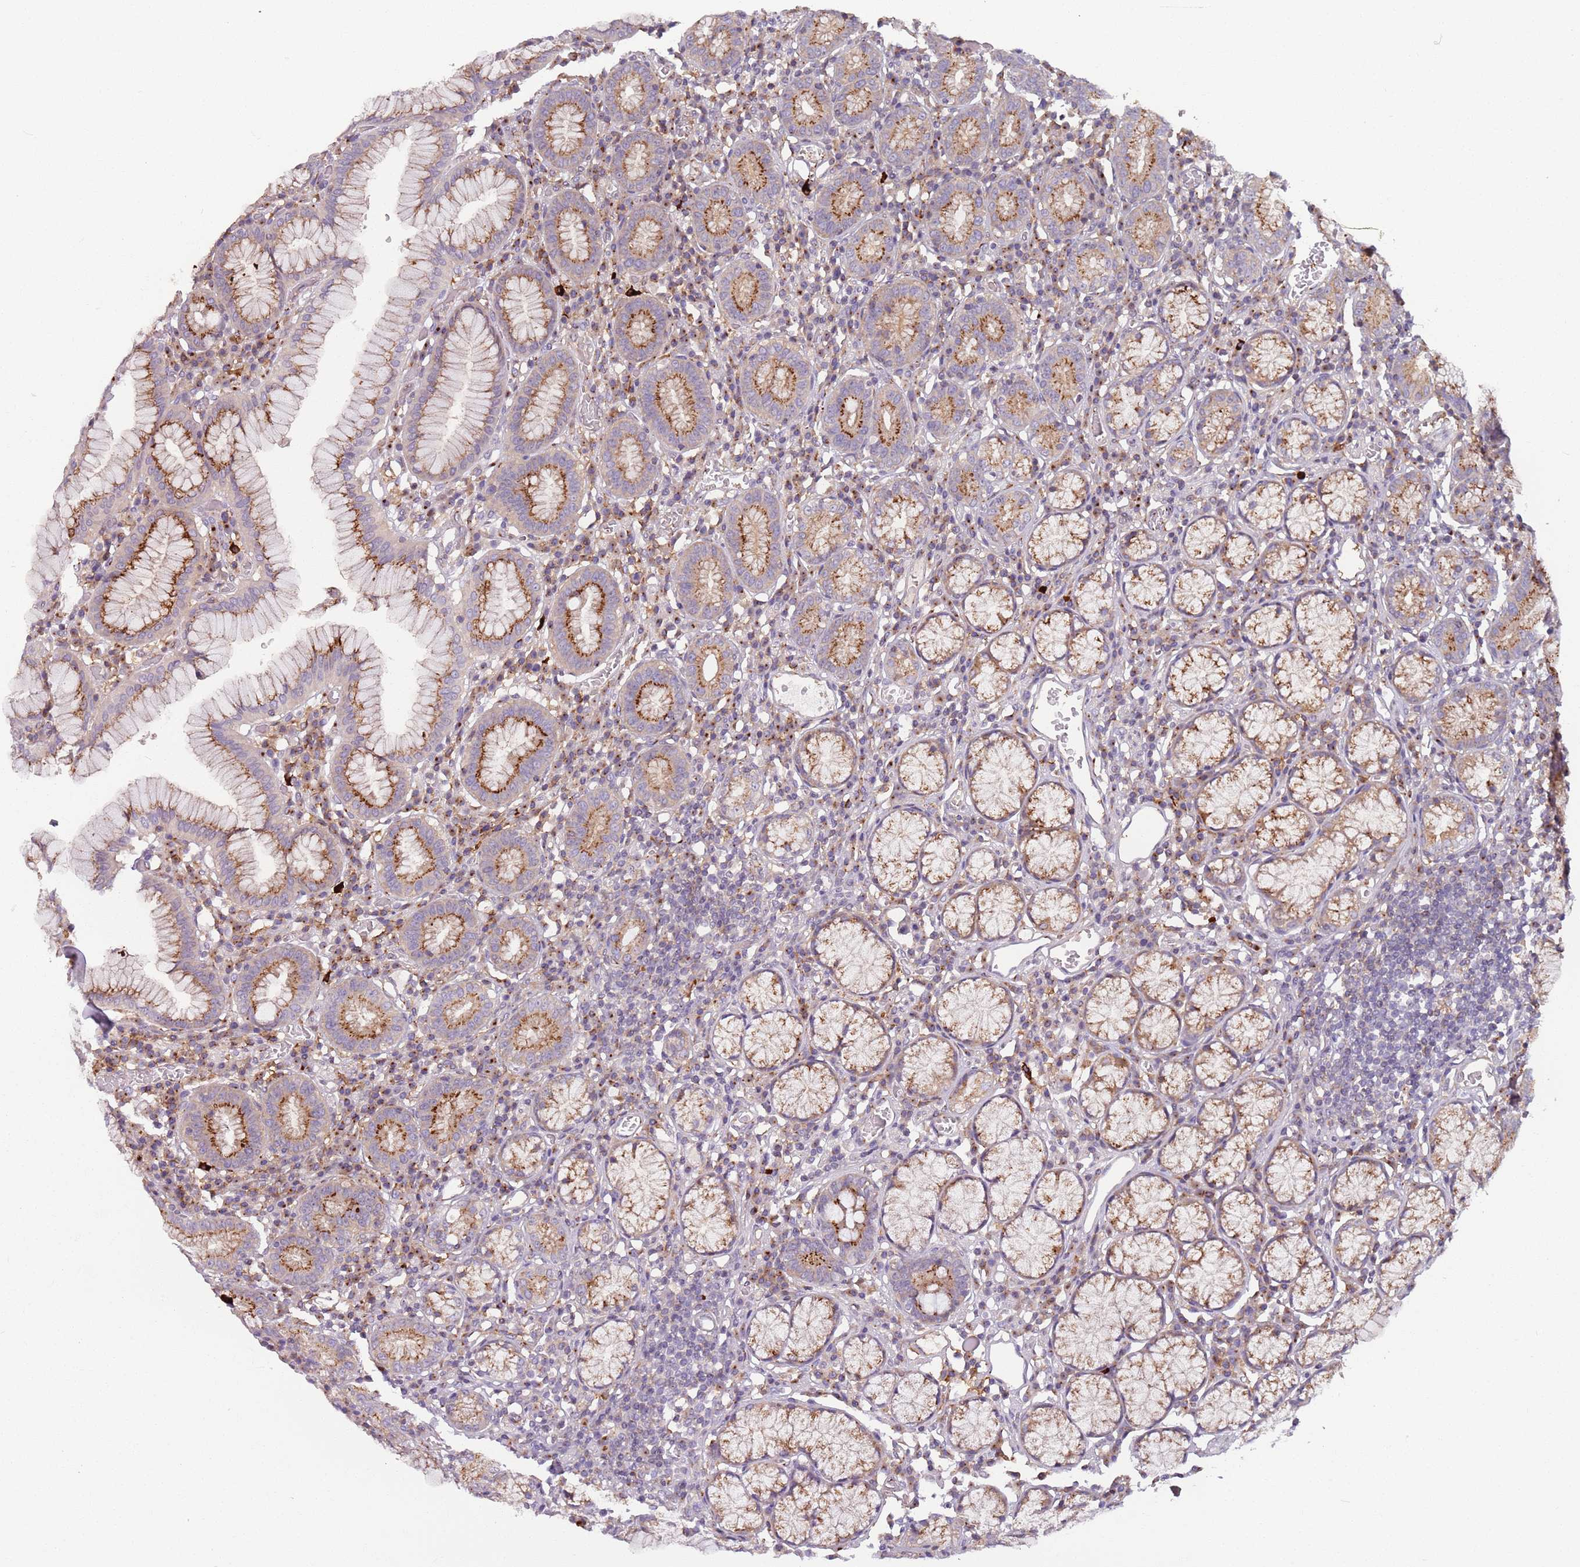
{"staining": {"intensity": "moderate", "quantity": ">75%", "location": "cytoplasmic/membranous"}, "tissue": "stomach", "cell_type": "Glandular cells", "image_type": "normal", "snomed": [{"axis": "morphology", "description": "Normal tissue, NOS"}, {"axis": "topography", "description": "Stomach"}], "caption": "IHC staining of unremarkable stomach, which displays medium levels of moderate cytoplasmic/membranous expression in approximately >75% of glandular cells indicating moderate cytoplasmic/membranous protein expression. The staining was performed using DAB (brown) for protein detection and nuclei were counterstained in hematoxylin (blue).", "gene": "AKTIP", "patient": {"sex": "male", "age": 55}}